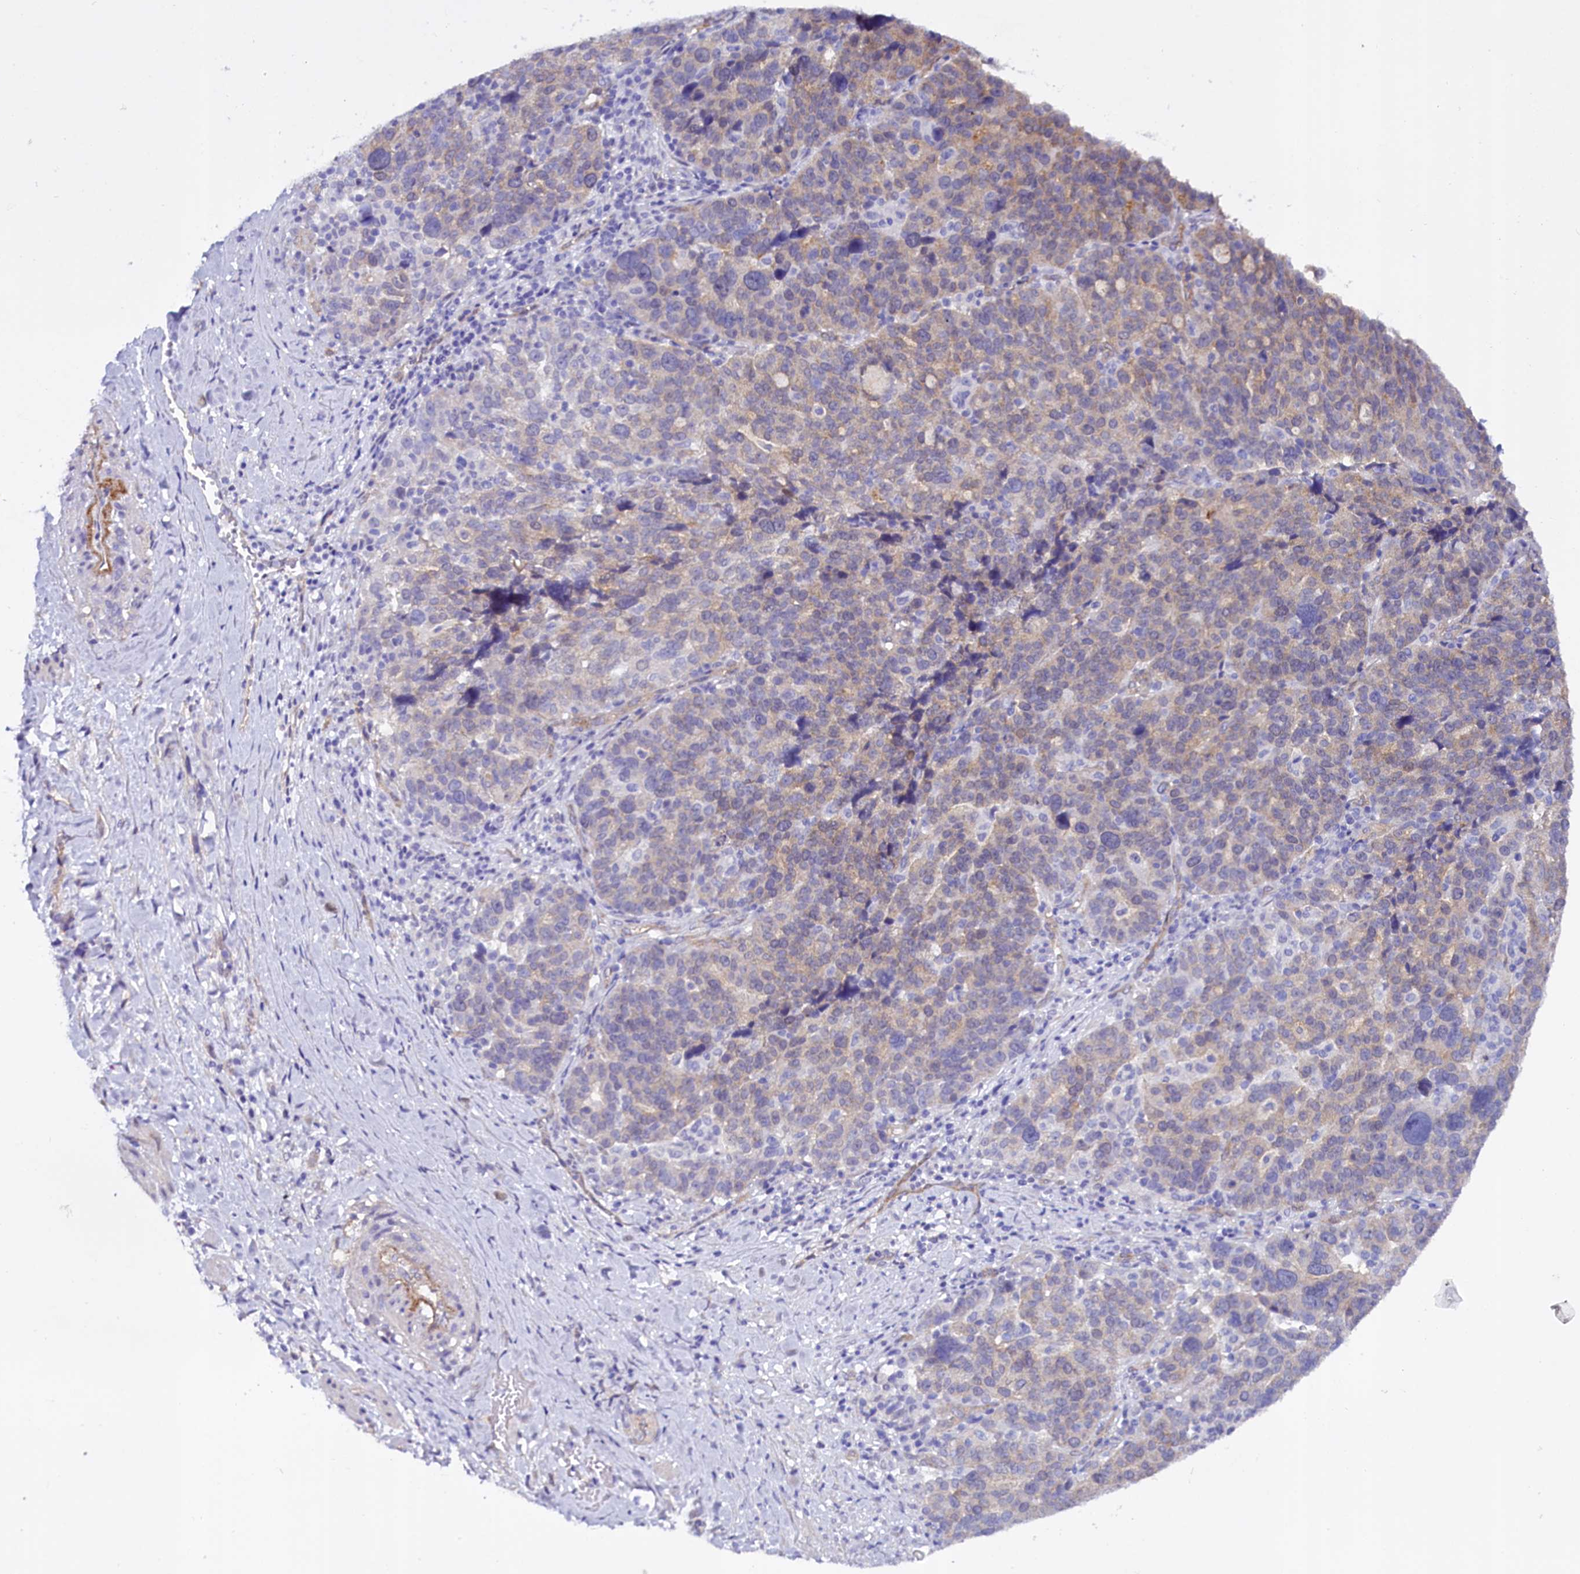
{"staining": {"intensity": "weak", "quantity": "25%-75%", "location": "cytoplasmic/membranous"}, "tissue": "ovarian cancer", "cell_type": "Tumor cells", "image_type": "cancer", "snomed": [{"axis": "morphology", "description": "Cystadenocarcinoma, serous, NOS"}, {"axis": "topography", "description": "Ovary"}], "caption": "A low amount of weak cytoplasmic/membranous positivity is appreciated in about 25%-75% of tumor cells in serous cystadenocarcinoma (ovarian) tissue.", "gene": "STXBP1", "patient": {"sex": "female", "age": 59}}